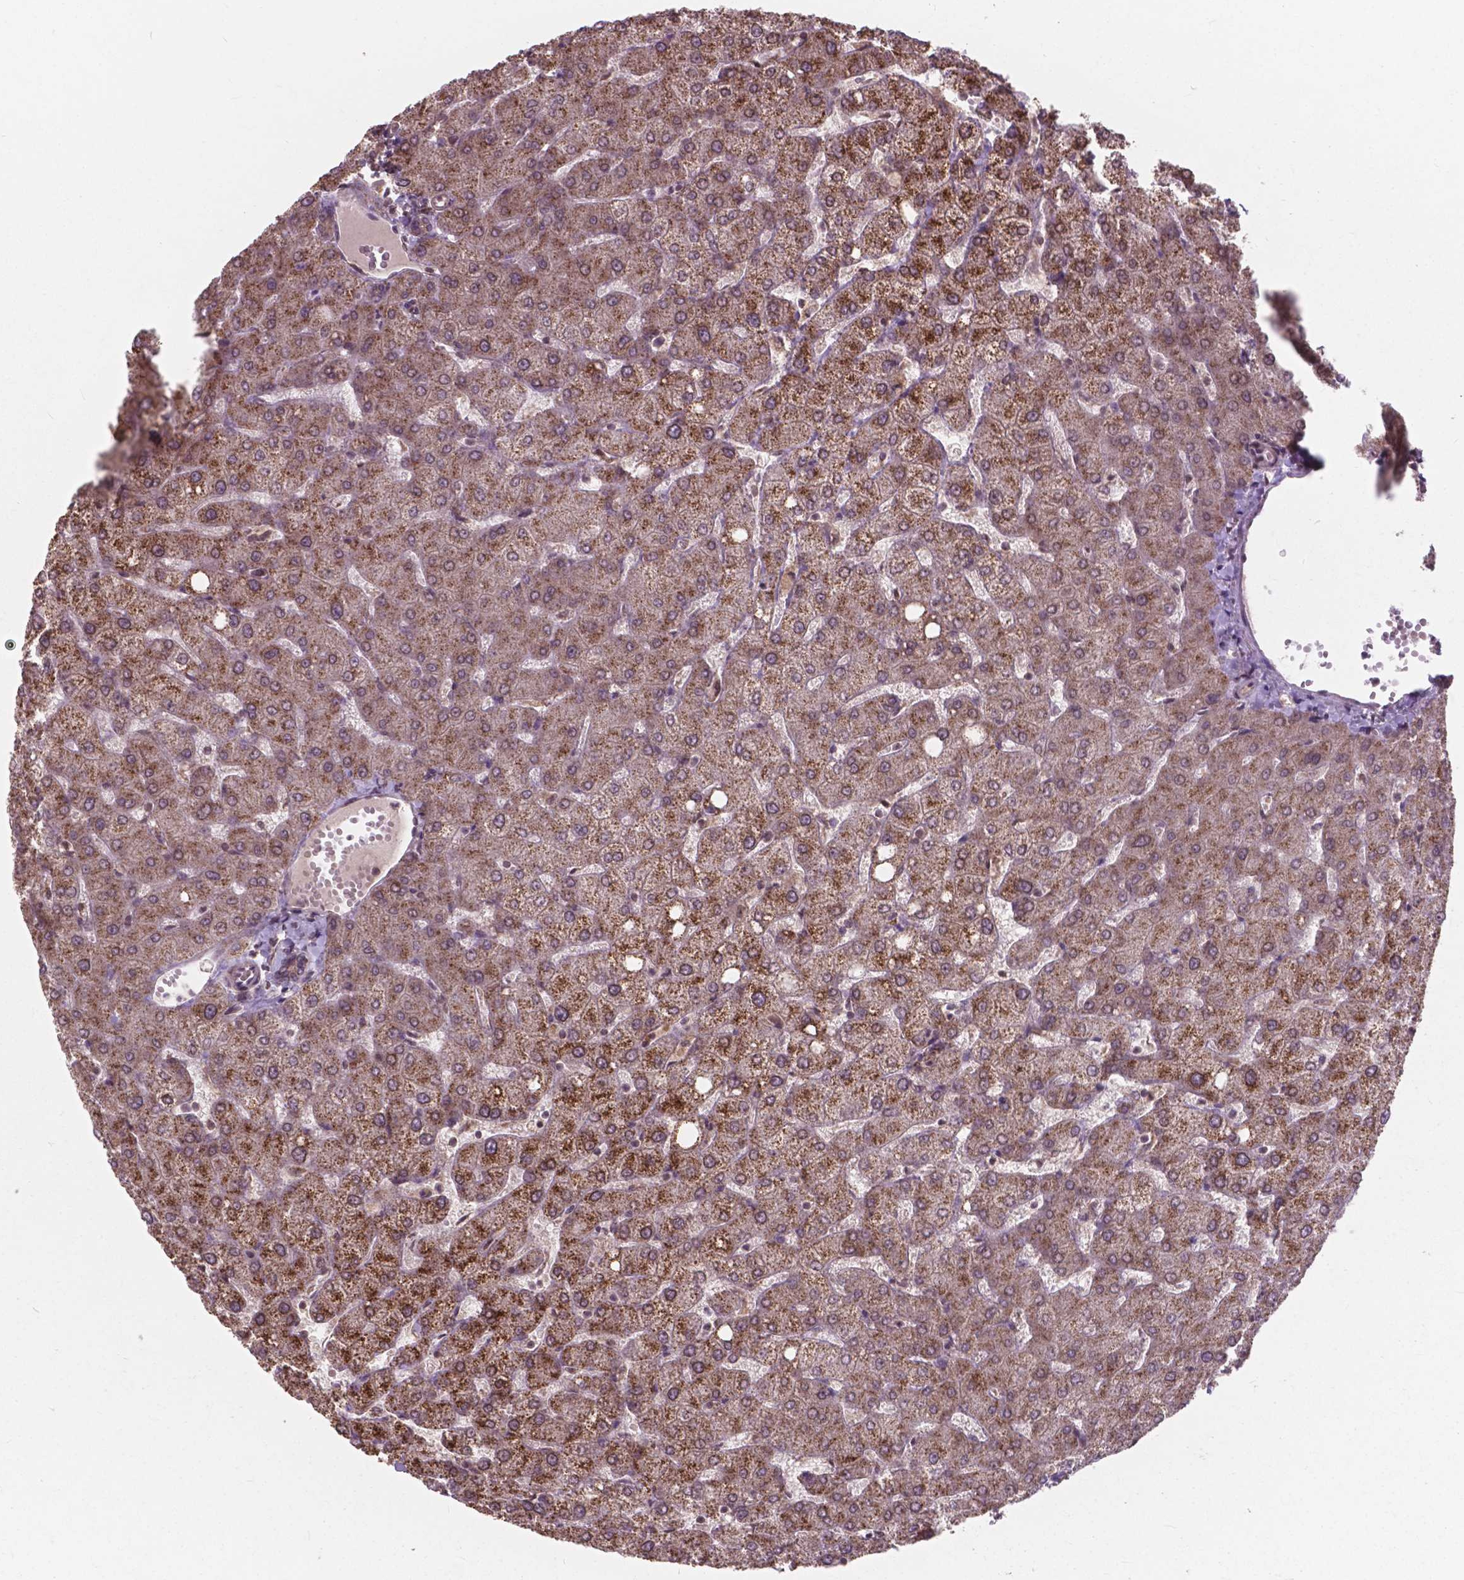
{"staining": {"intensity": "weak", "quantity": "25%-75%", "location": "cytoplasmic/membranous"}, "tissue": "liver", "cell_type": "Cholangiocytes", "image_type": "normal", "snomed": [{"axis": "morphology", "description": "Normal tissue, NOS"}, {"axis": "topography", "description": "Liver"}], "caption": "Immunohistochemistry (IHC) of unremarkable human liver displays low levels of weak cytoplasmic/membranous expression in approximately 25%-75% of cholangiocytes. (DAB = brown stain, brightfield microscopy at high magnification).", "gene": "MRPL33", "patient": {"sex": "female", "age": 54}}